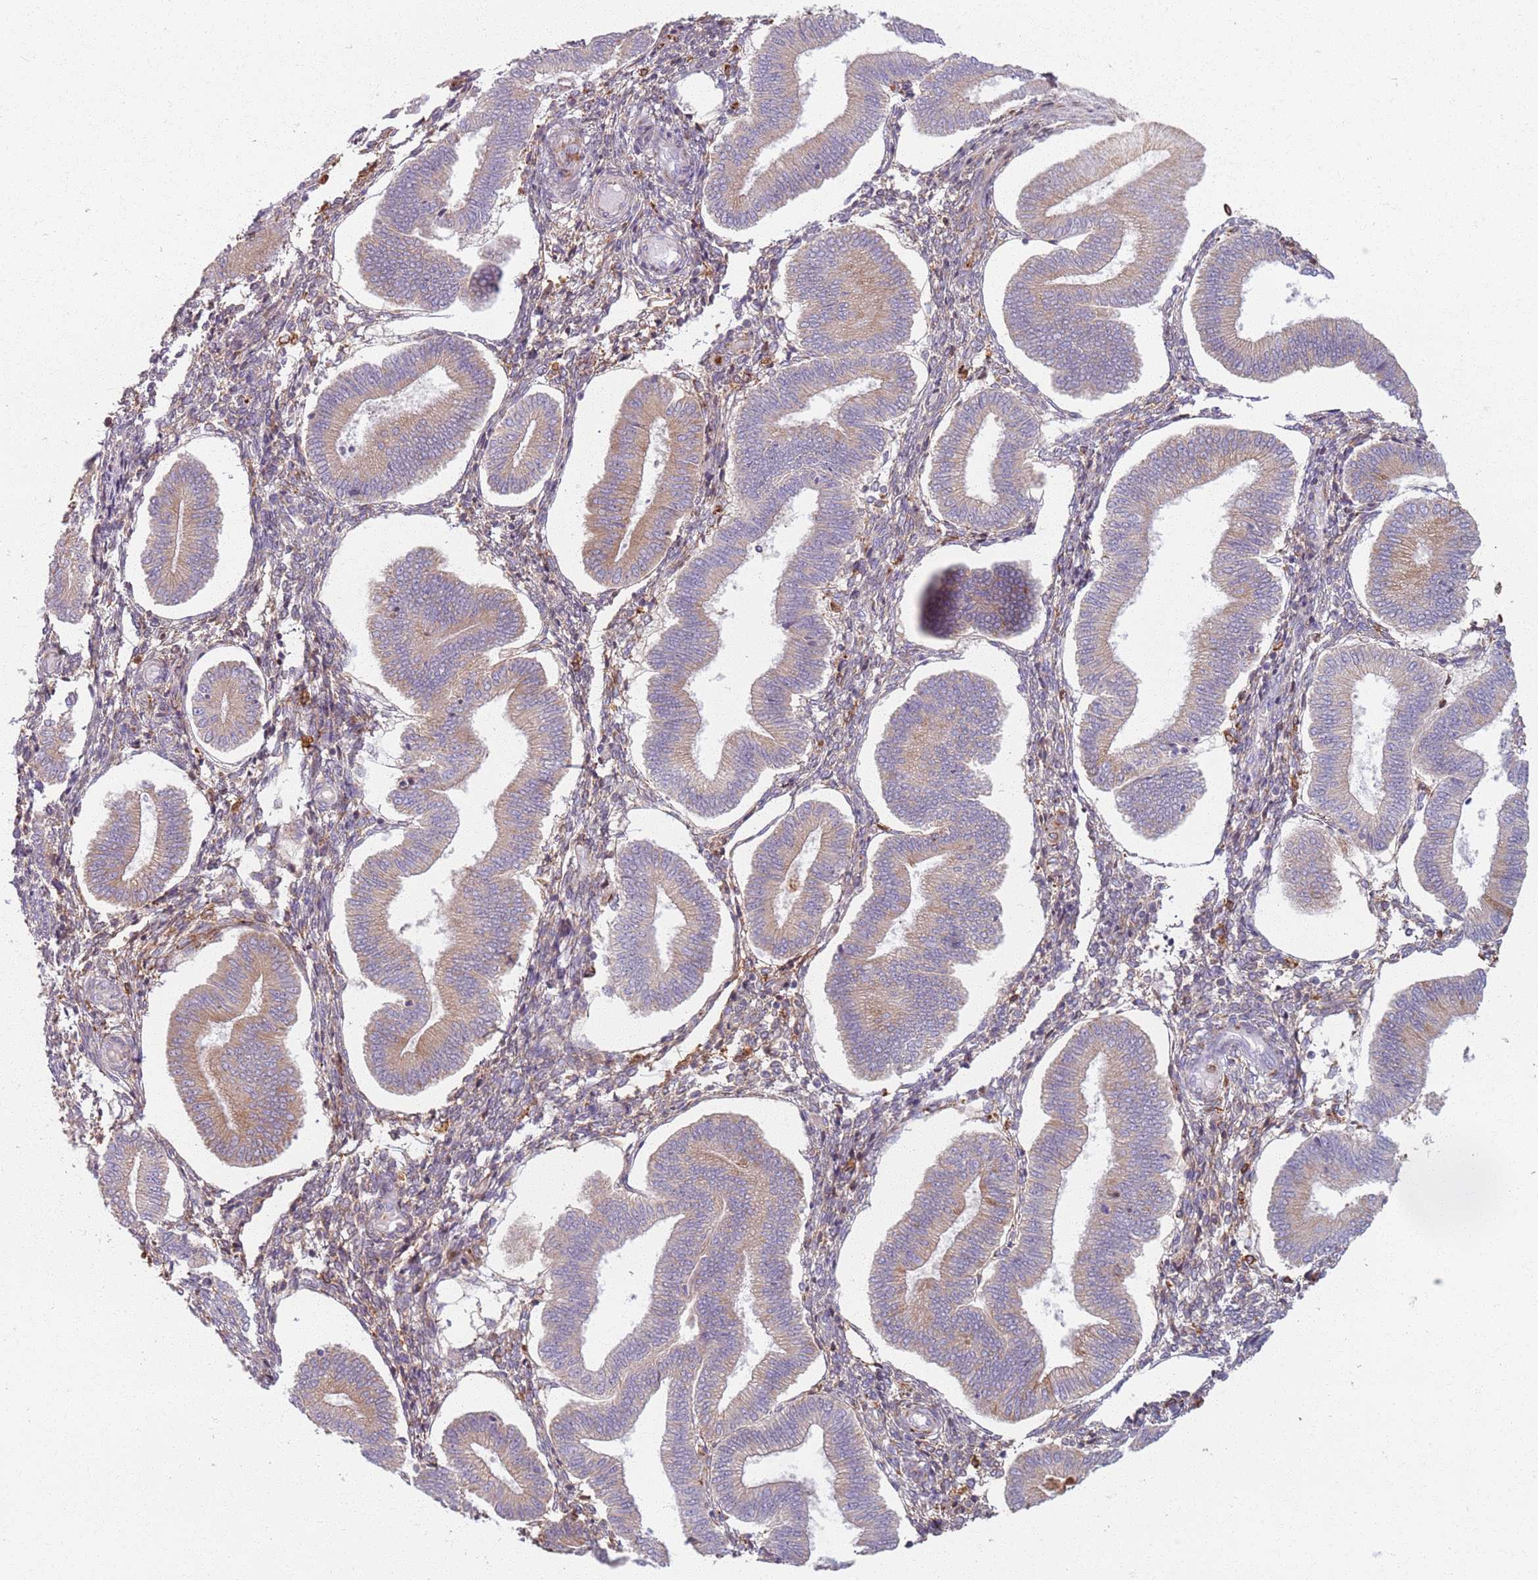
{"staining": {"intensity": "negative", "quantity": "none", "location": "none"}, "tissue": "endometrium", "cell_type": "Cells in endometrial stroma", "image_type": "normal", "snomed": [{"axis": "morphology", "description": "Normal tissue, NOS"}, {"axis": "topography", "description": "Endometrium"}], "caption": "An image of human endometrium is negative for staining in cells in endometrial stroma. Brightfield microscopy of immunohistochemistry stained with DAB (3,3'-diaminobenzidine) (brown) and hematoxylin (blue), captured at high magnification.", "gene": "COLGALT1", "patient": {"sex": "female", "age": 39}}